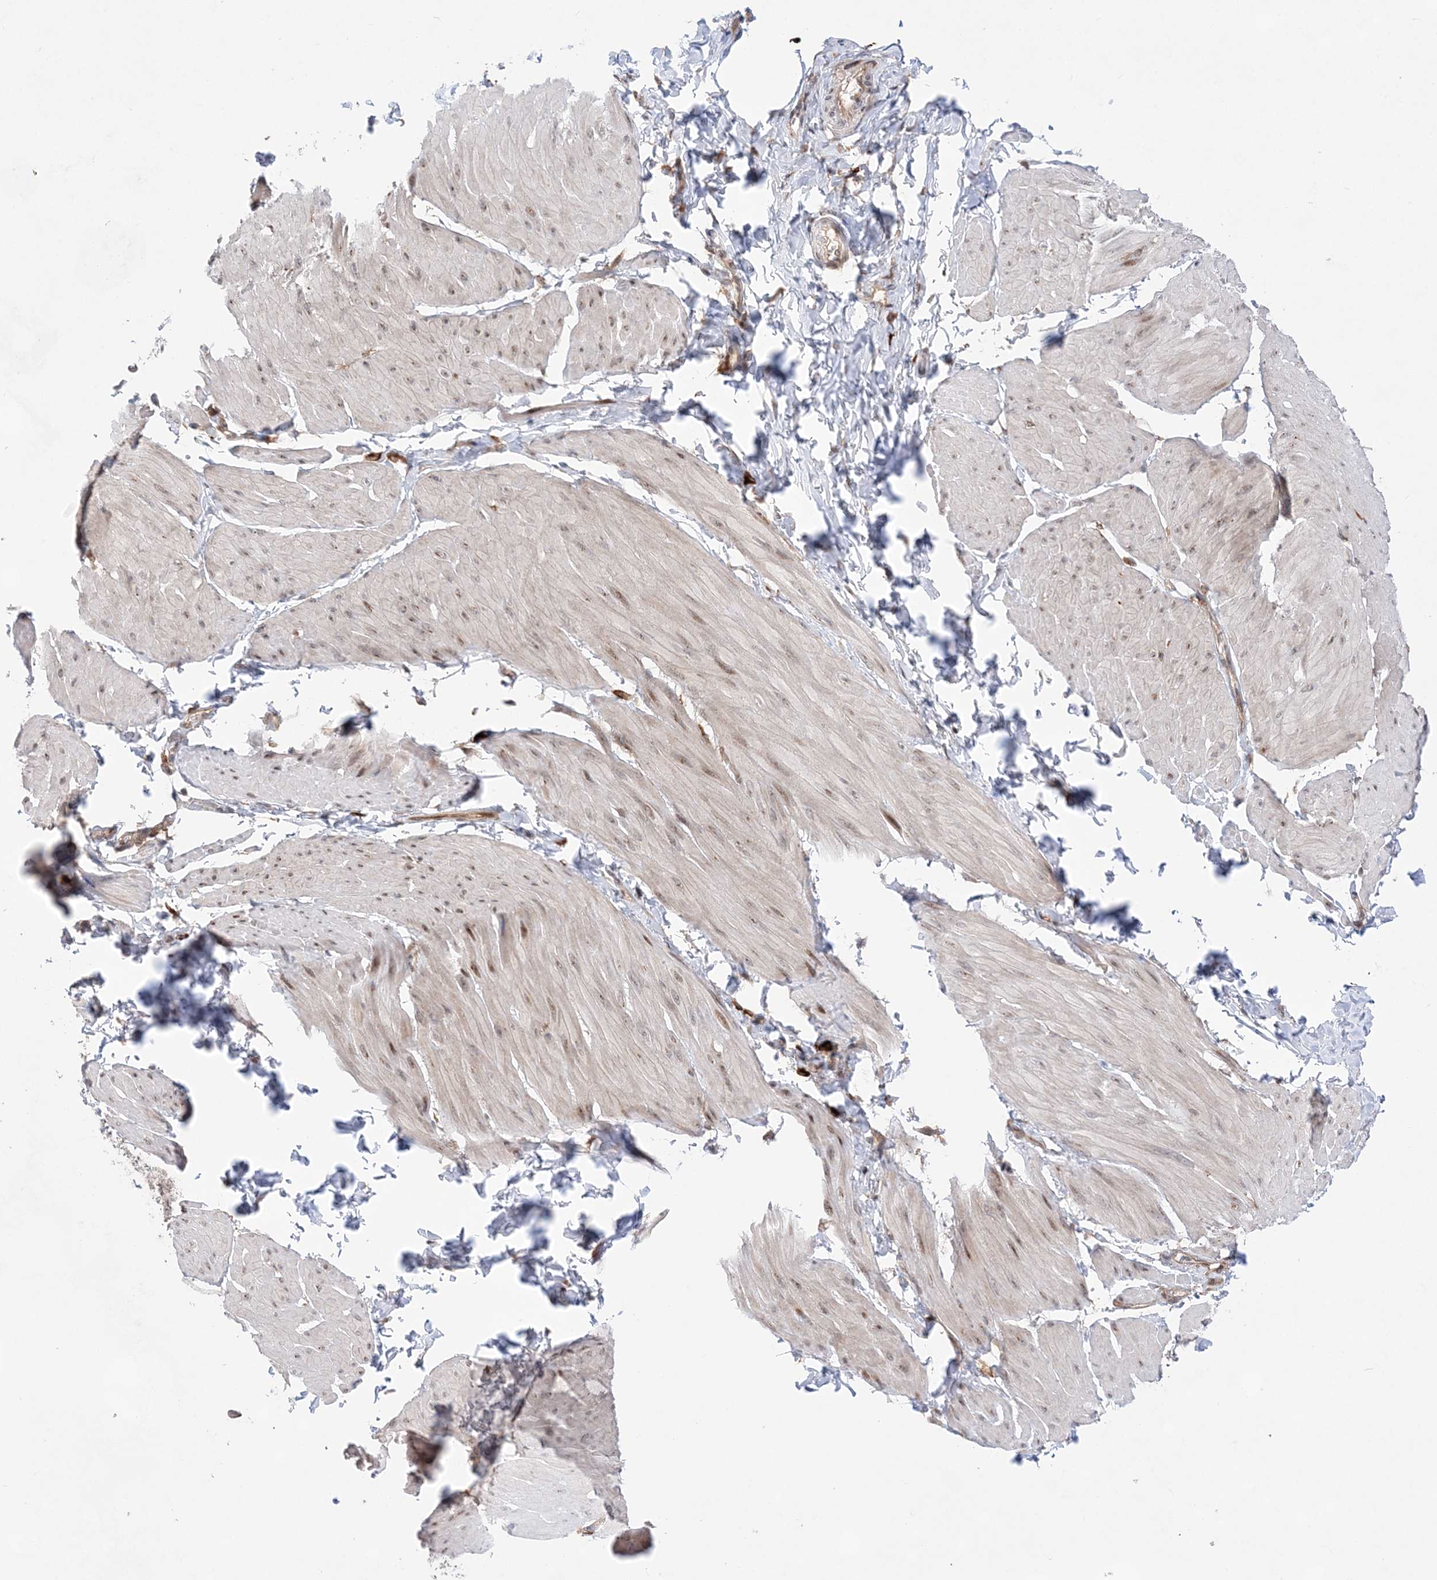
{"staining": {"intensity": "weak", "quantity": "25%-75%", "location": "nuclear"}, "tissue": "smooth muscle", "cell_type": "Smooth muscle cells", "image_type": "normal", "snomed": [{"axis": "morphology", "description": "Urothelial carcinoma, High grade"}, {"axis": "topography", "description": "Urinary bladder"}], "caption": "The photomicrograph shows staining of benign smooth muscle, revealing weak nuclear protein positivity (brown color) within smooth muscle cells. (DAB IHC with brightfield microscopy, high magnification).", "gene": "ANAPC15", "patient": {"sex": "male", "age": 46}}